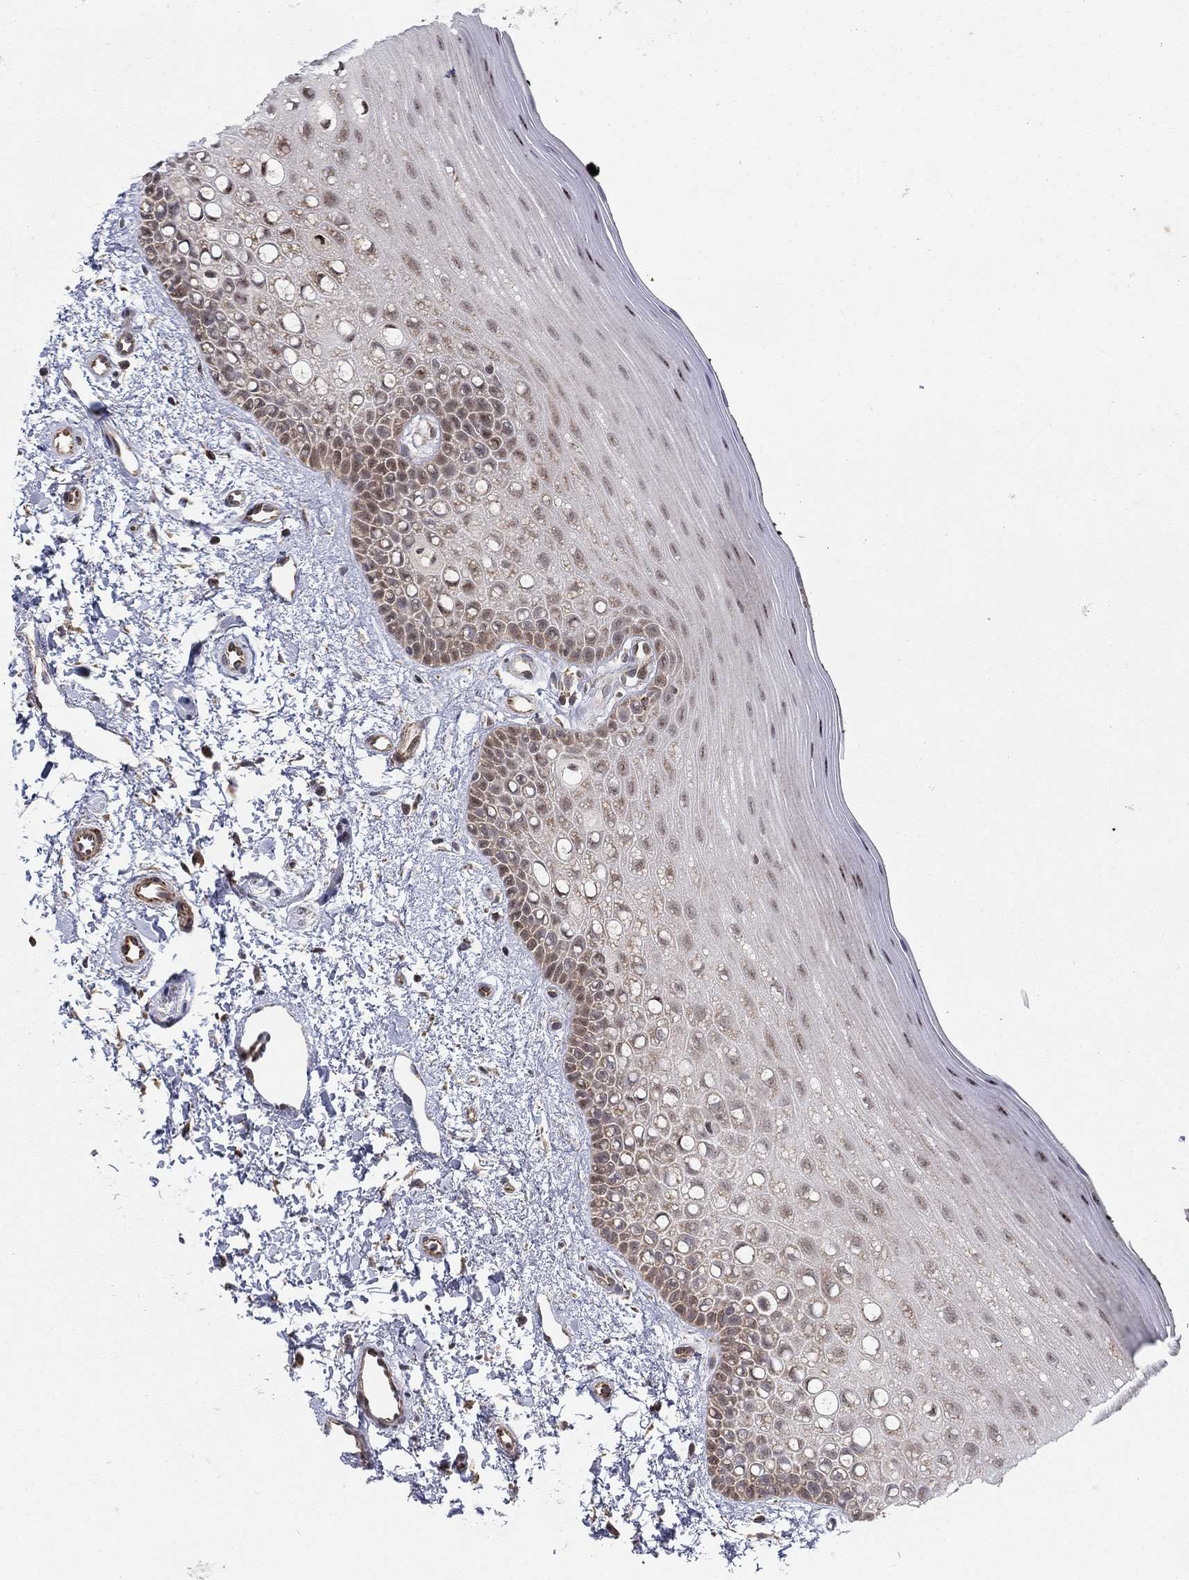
{"staining": {"intensity": "moderate", "quantity": "<25%", "location": "cytoplasmic/membranous,nuclear"}, "tissue": "oral mucosa", "cell_type": "Squamous epithelial cells", "image_type": "normal", "snomed": [{"axis": "morphology", "description": "Normal tissue, NOS"}, {"axis": "topography", "description": "Oral tissue"}], "caption": "Approximately <25% of squamous epithelial cells in normal oral mucosa reveal moderate cytoplasmic/membranous,nuclear protein expression as visualized by brown immunohistochemical staining.", "gene": "ZNF395", "patient": {"sex": "female", "age": 78}}